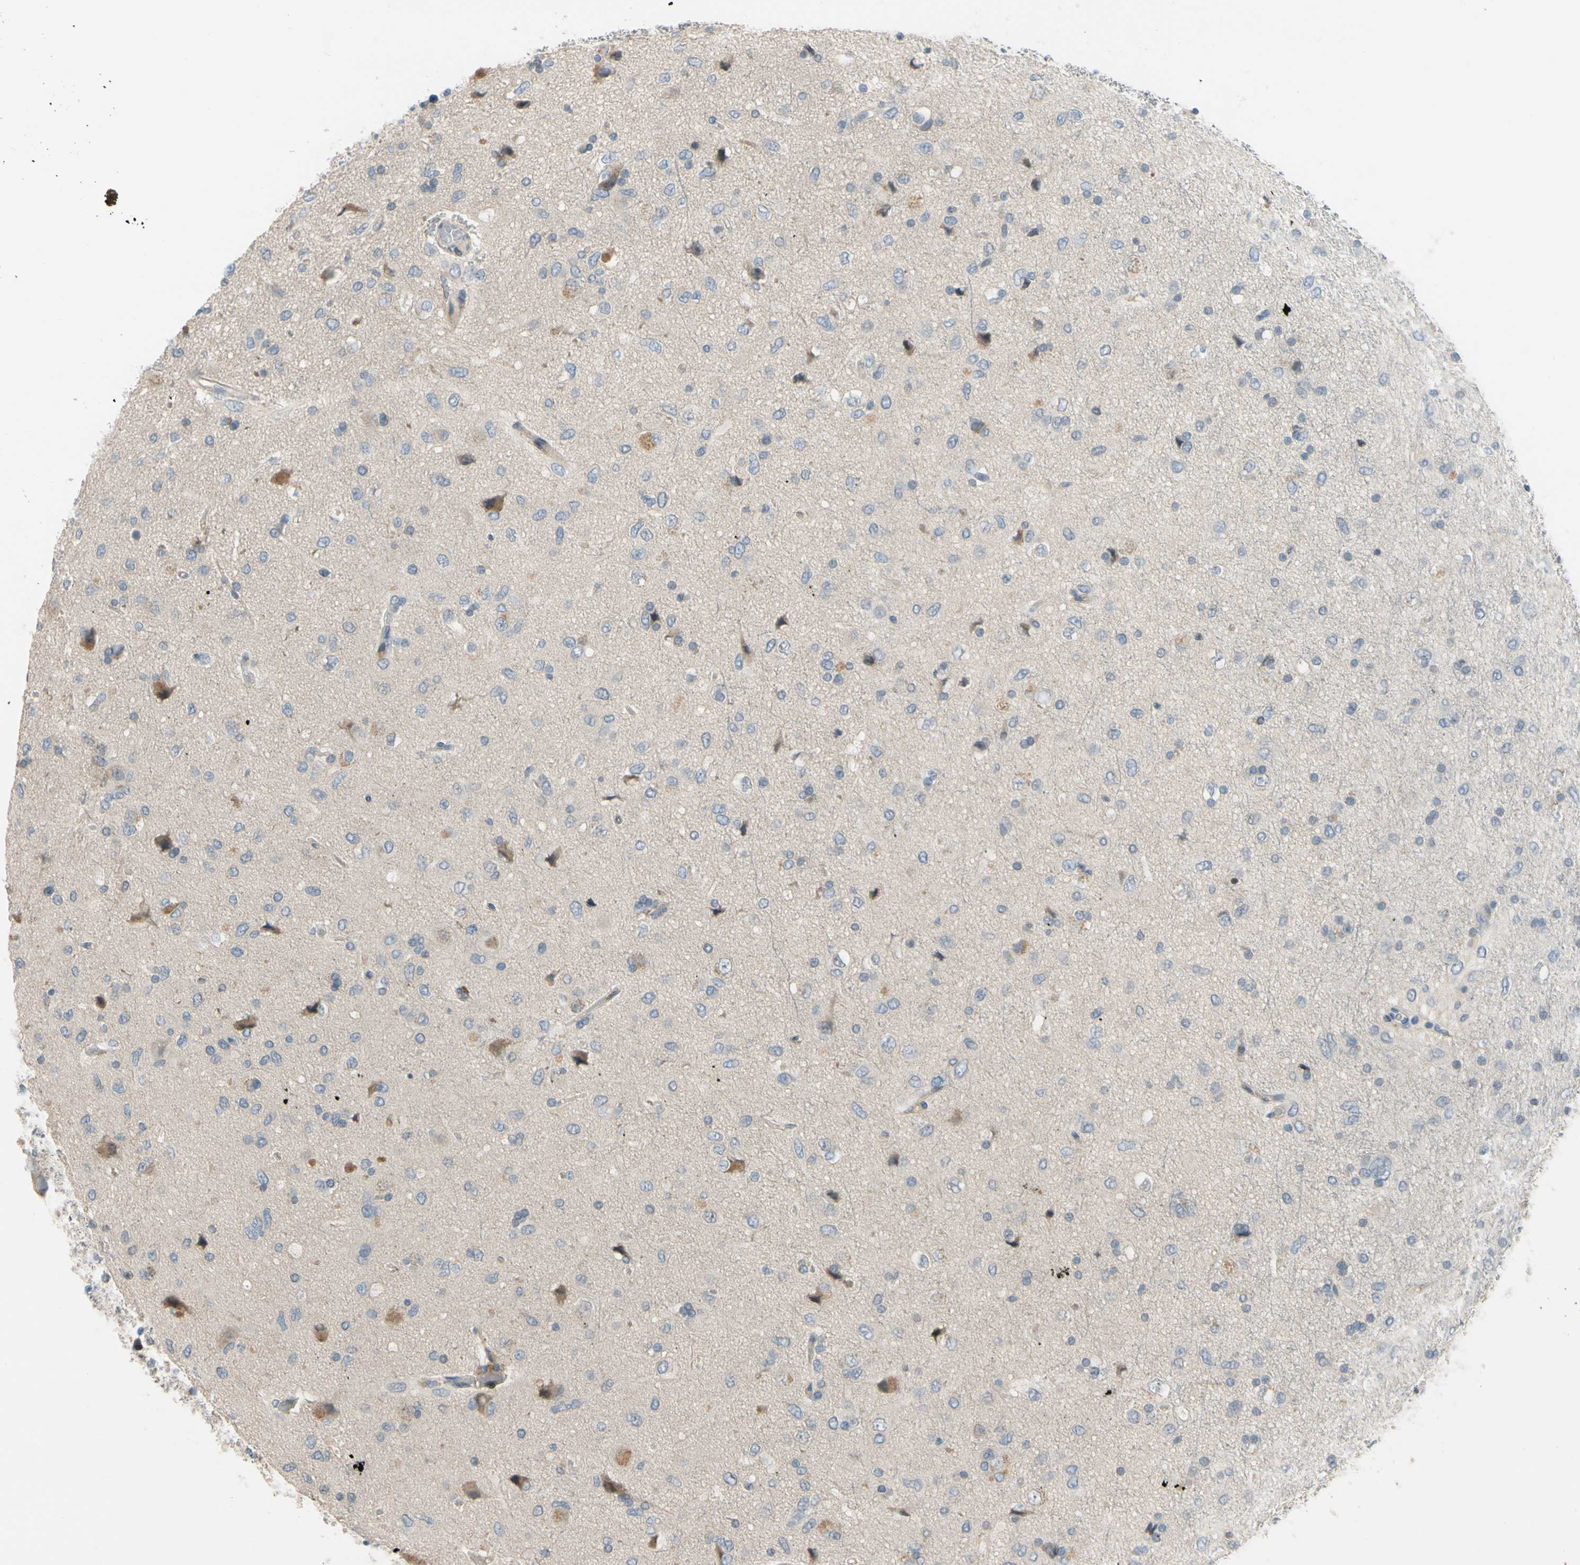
{"staining": {"intensity": "weak", "quantity": "<25%", "location": "cytoplasmic/membranous"}, "tissue": "glioma", "cell_type": "Tumor cells", "image_type": "cancer", "snomed": [{"axis": "morphology", "description": "Glioma, malignant, Low grade"}, {"axis": "topography", "description": "Brain"}], "caption": "There is no significant expression in tumor cells of glioma. Brightfield microscopy of immunohistochemistry (IHC) stained with DAB (3,3'-diaminobenzidine) (brown) and hematoxylin (blue), captured at high magnification.", "gene": "PIP5K1B", "patient": {"sex": "male", "age": 77}}